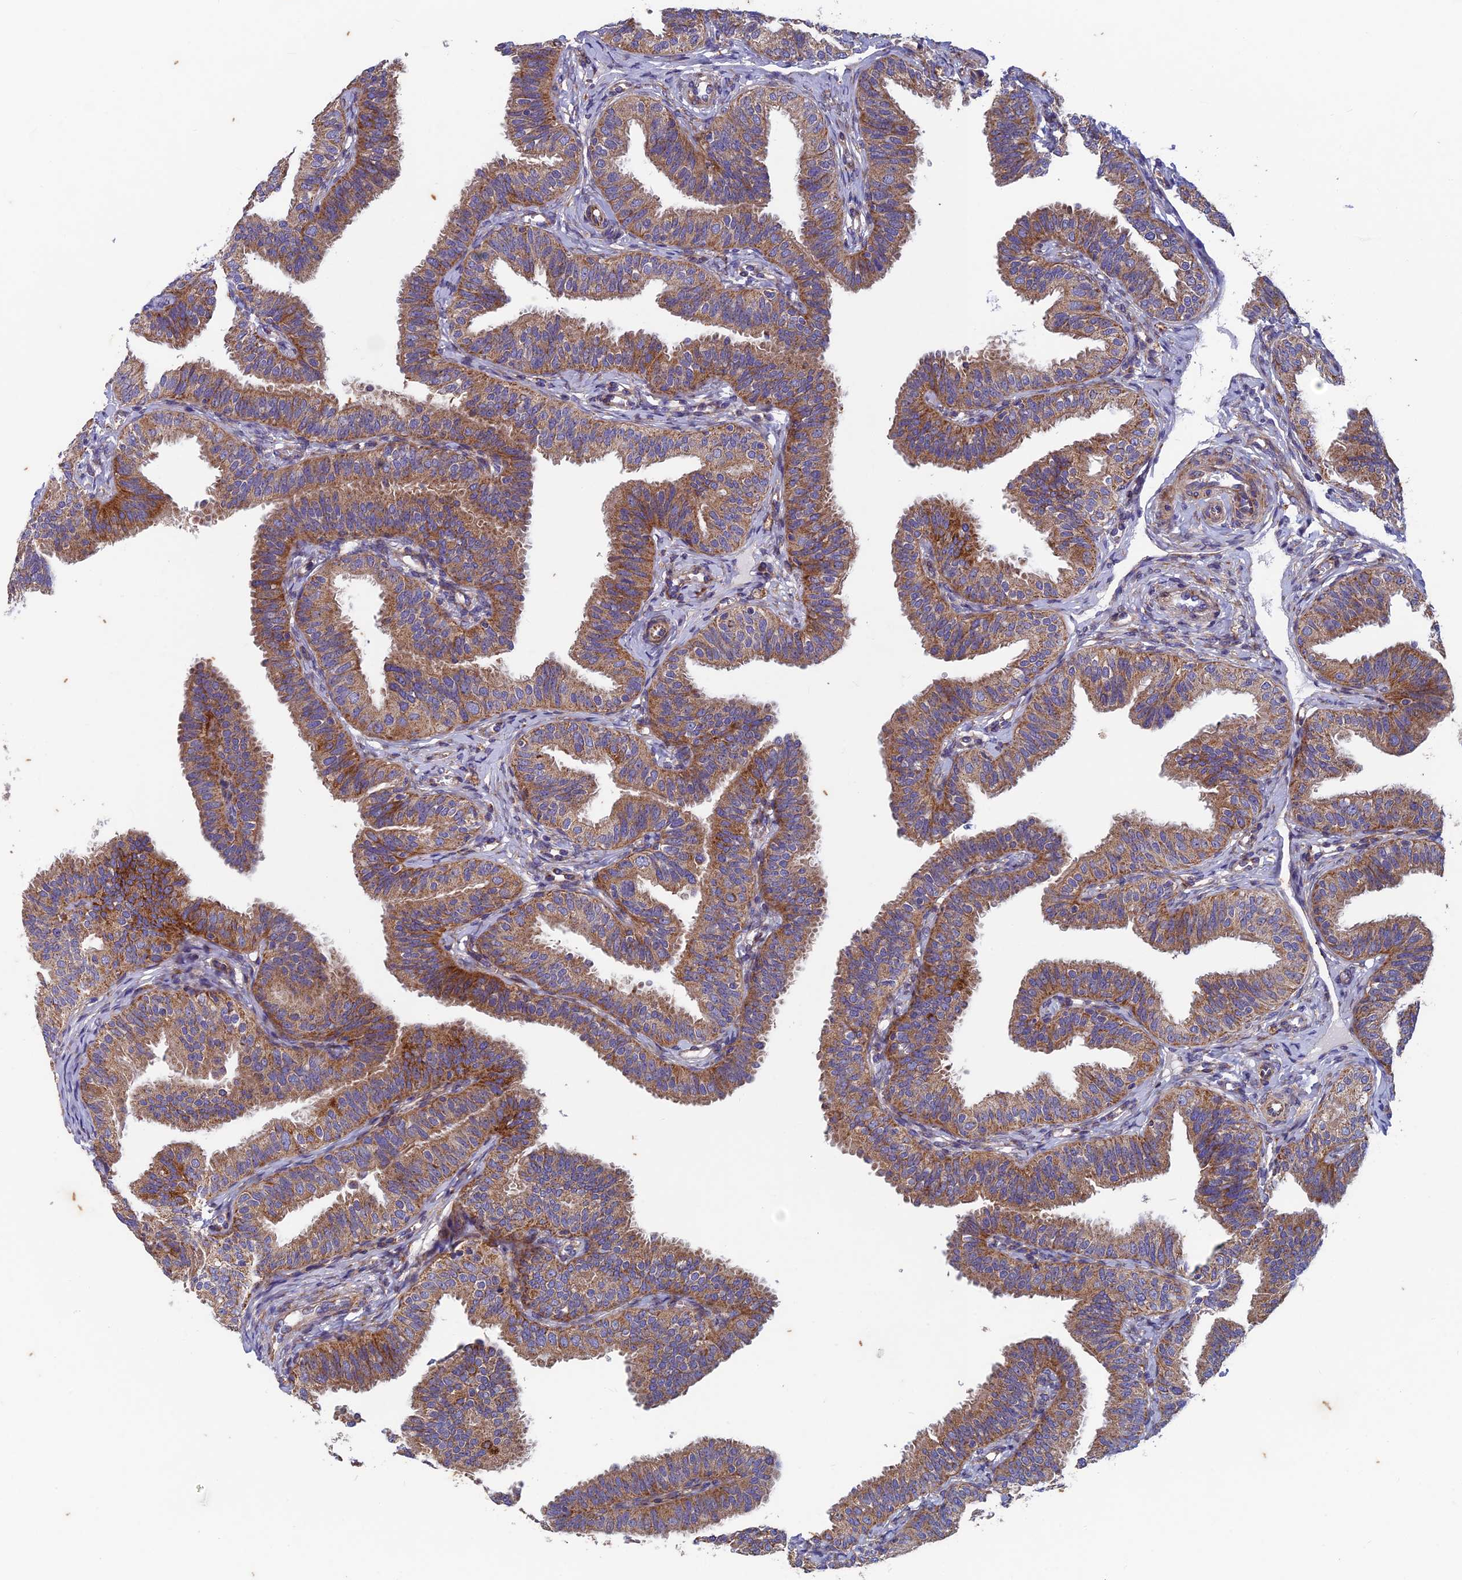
{"staining": {"intensity": "moderate", "quantity": ">75%", "location": "cytoplasmic/membranous"}, "tissue": "fallopian tube", "cell_type": "Glandular cells", "image_type": "normal", "snomed": [{"axis": "morphology", "description": "Normal tissue, NOS"}, {"axis": "topography", "description": "Fallopian tube"}], "caption": "A brown stain highlights moderate cytoplasmic/membranous staining of a protein in glandular cells of normal human fallopian tube.", "gene": "AP4S1", "patient": {"sex": "female", "age": 35}}